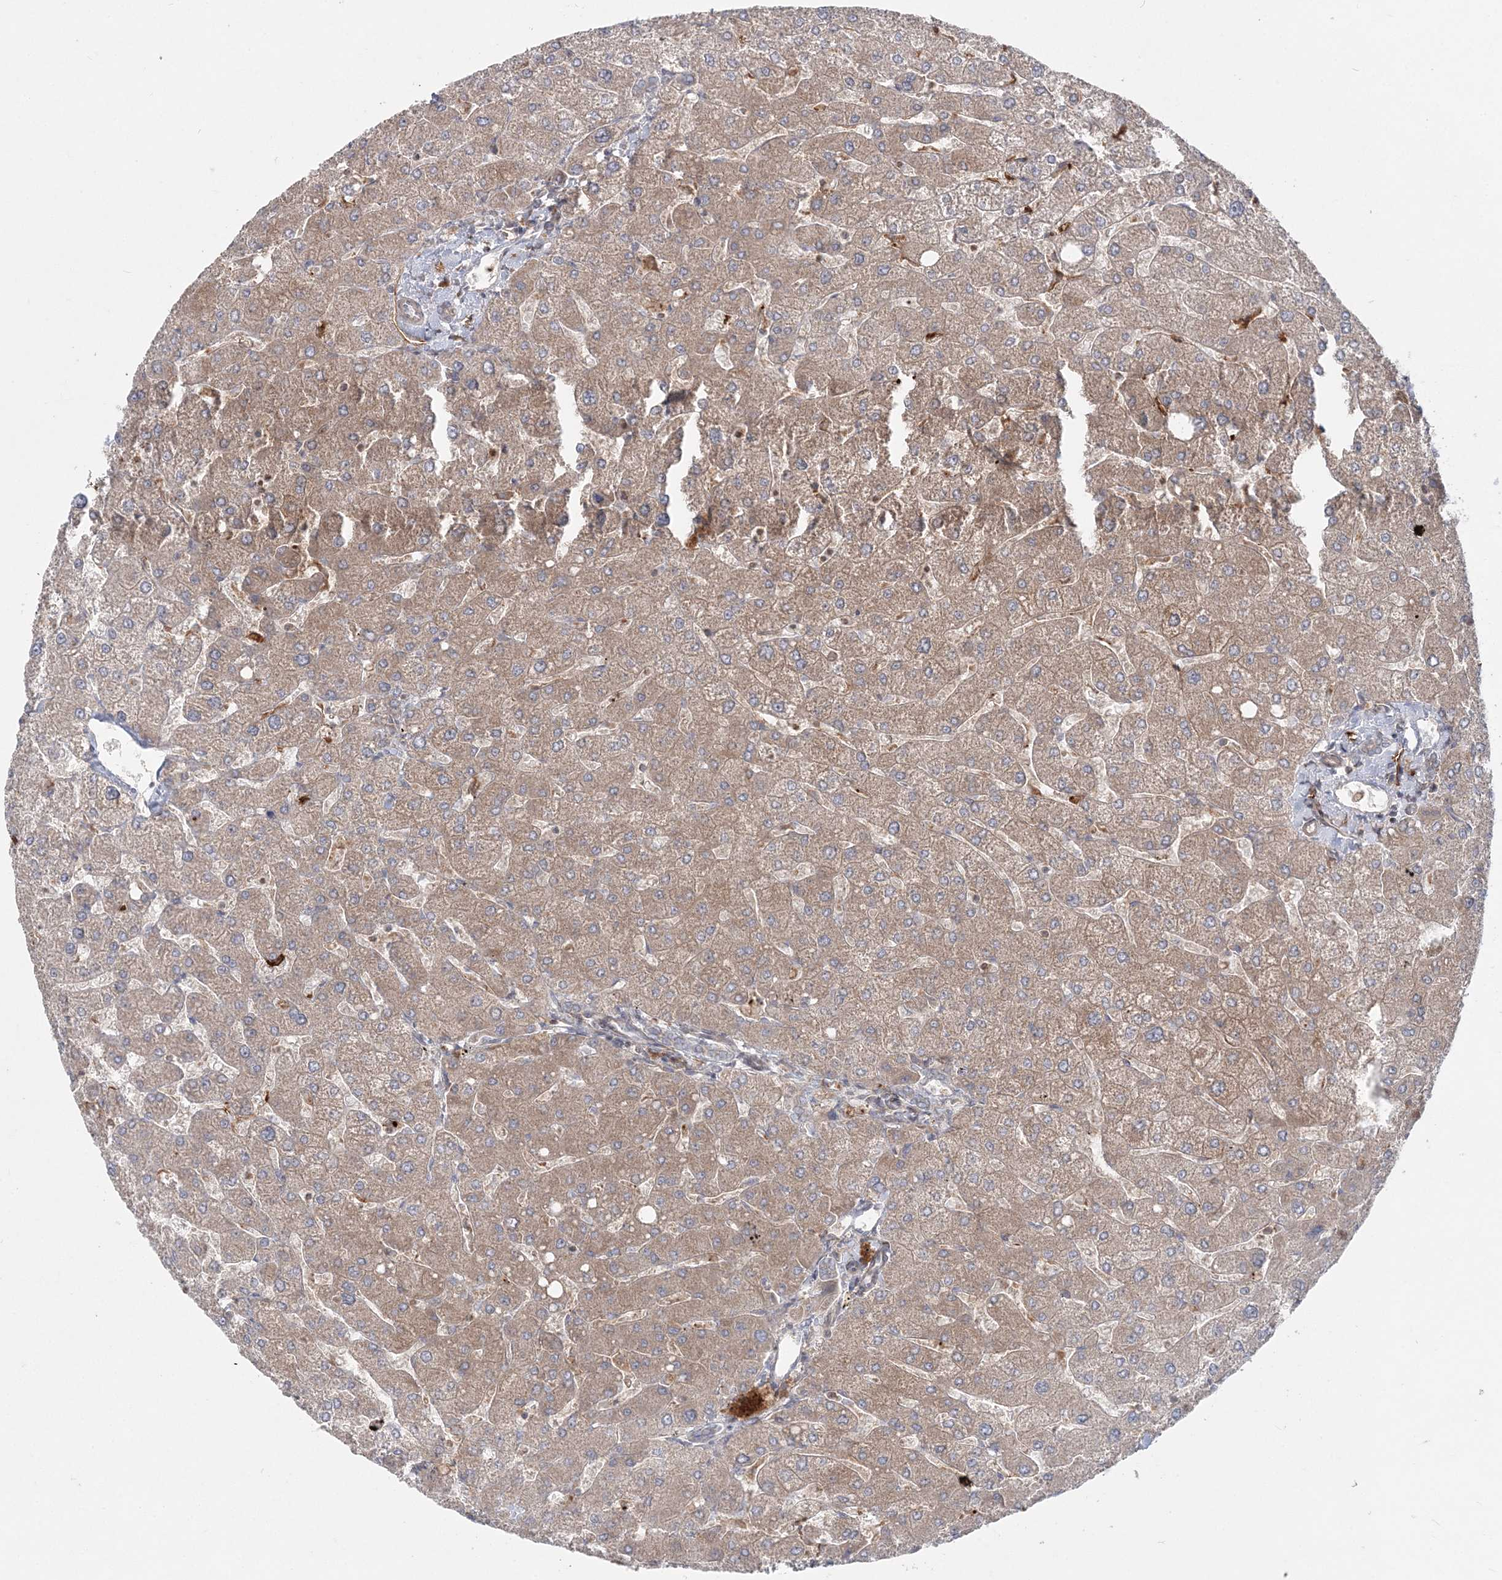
{"staining": {"intensity": "weak", "quantity": "25%-75%", "location": "cytoplasmic/membranous"}, "tissue": "liver", "cell_type": "Cholangiocytes", "image_type": "normal", "snomed": [{"axis": "morphology", "description": "Normal tissue, NOS"}, {"axis": "topography", "description": "Liver"}], "caption": "Immunohistochemical staining of unremarkable liver exhibits 25%-75% levels of weak cytoplasmic/membranous protein staining in approximately 25%-75% of cholangiocytes.", "gene": "LRPPRC", "patient": {"sex": "male", "age": 55}}